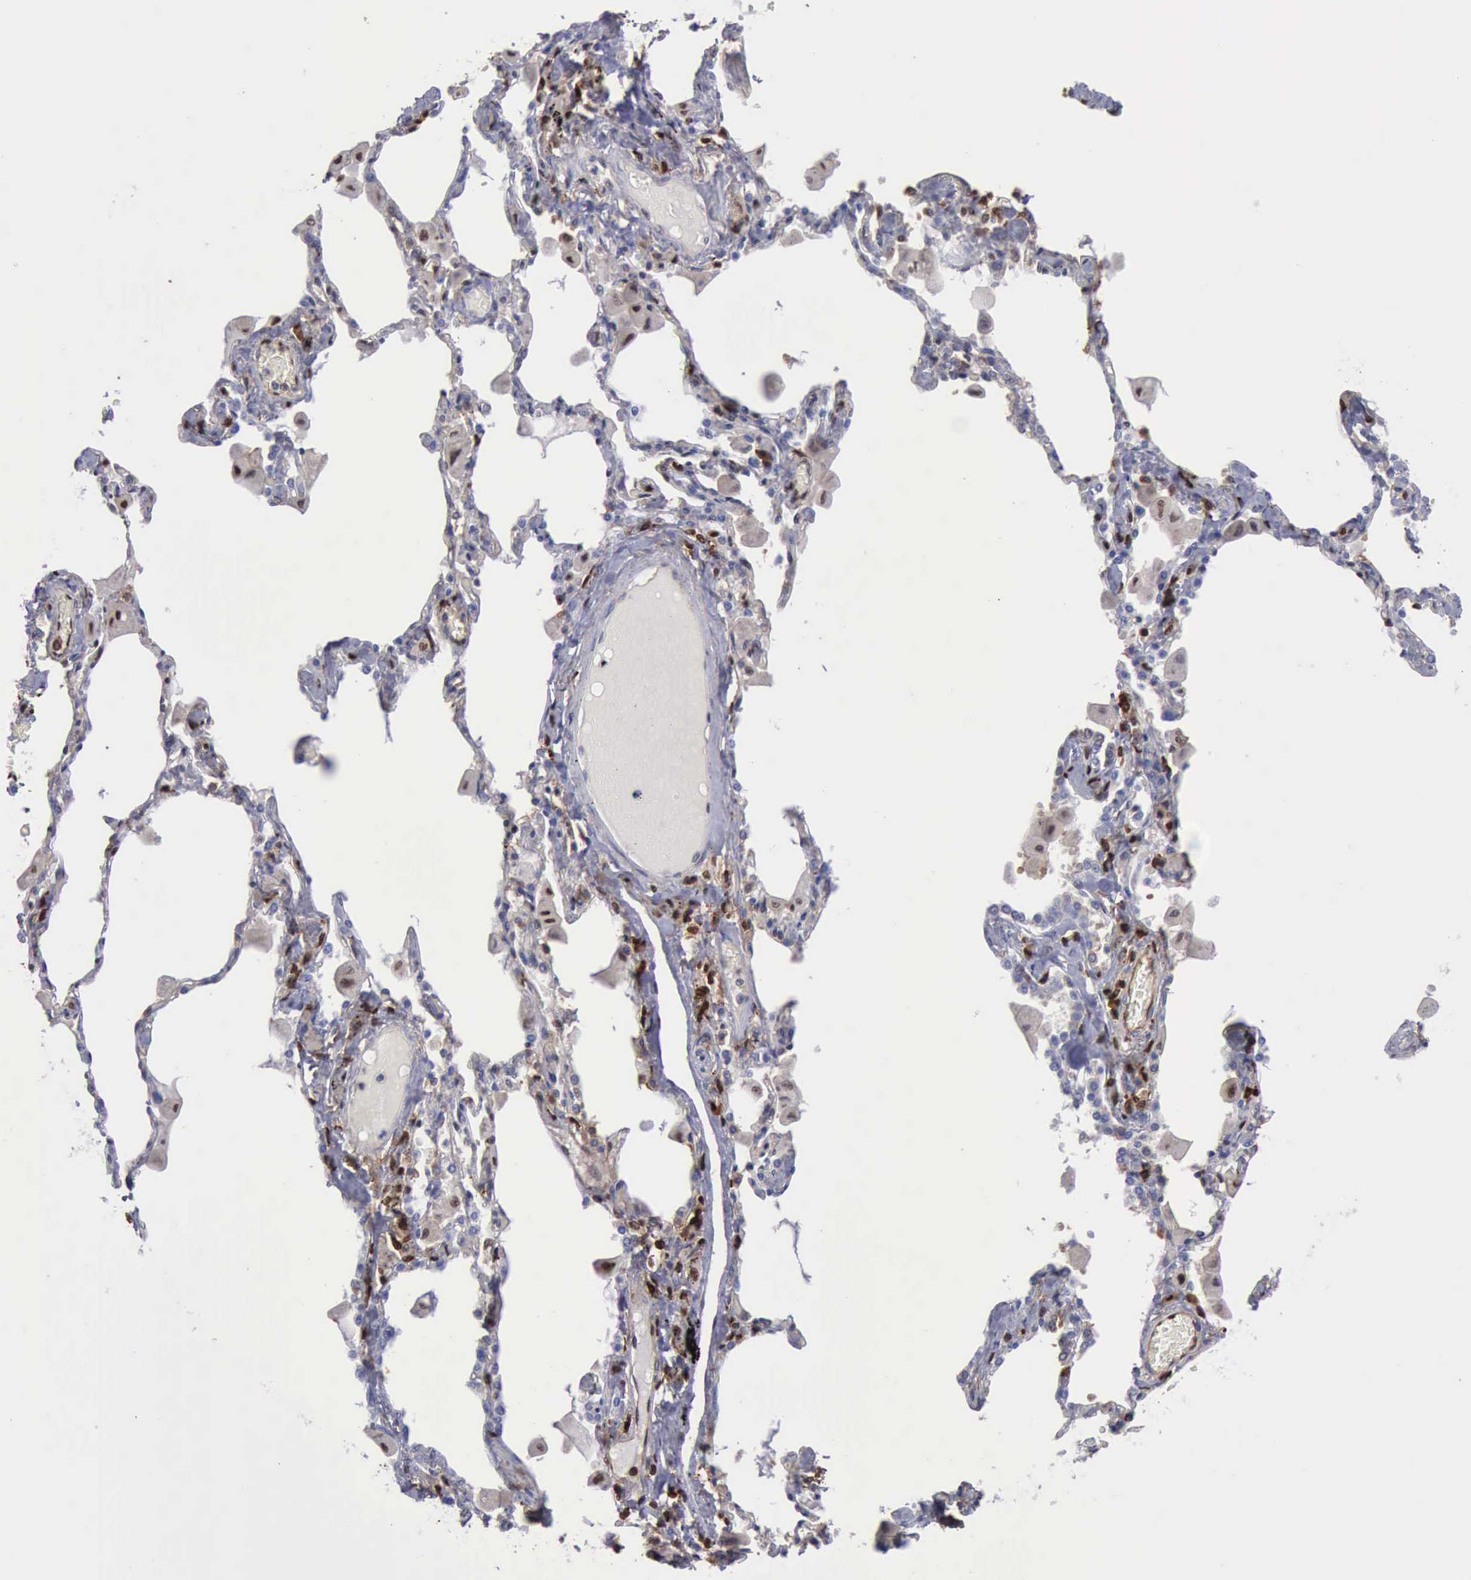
{"staining": {"intensity": "strong", "quantity": ">75%", "location": "cytoplasmic/membranous,nuclear"}, "tissue": "bronchus", "cell_type": "Respiratory epithelial cells", "image_type": "normal", "snomed": [{"axis": "morphology", "description": "Normal tissue, NOS"}, {"axis": "topography", "description": "Bronchus"}], "caption": "Strong cytoplasmic/membranous,nuclear protein positivity is appreciated in approximately >75% of respiratory epithelial cells in bronchus. Ihc stains the protein of interest in brown and the nuclei are stained blue.", "gene": "PDCD4", "patient": {"sex": "male", "age": 59}}